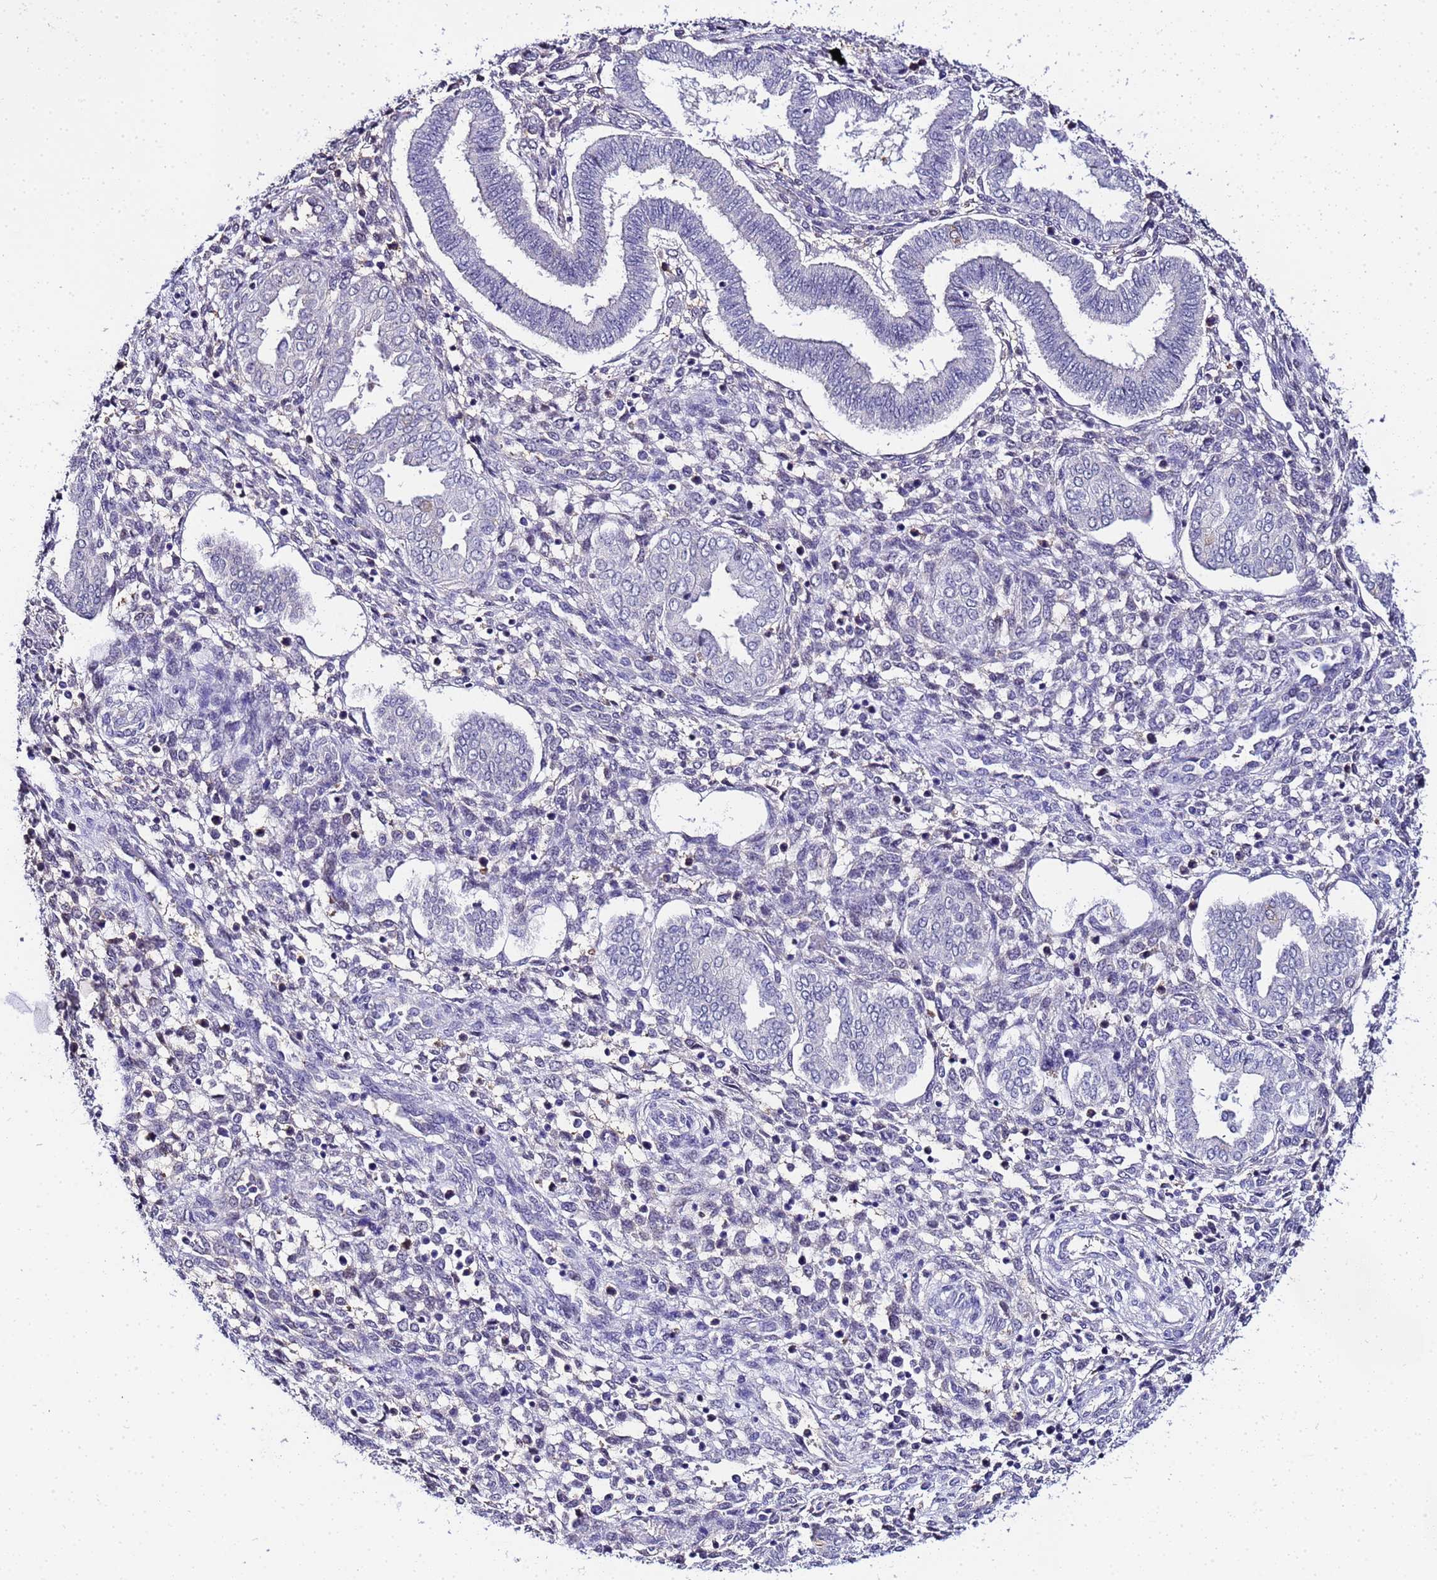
{"staining": {"intensity": "negative", "quantity": "none", "location": "none"}, "tissue": "endometrium", "cell_type": "Cells in endometrial stroma", "image_type": "normal", "snomed": [{"axis": "morphology", "description": "Normal tissue, NOS"}, {"axis": "topography", "description": "Endometrium"}], "caption": "A high-resolution image shows IHC staining of normal endometrium, which shows no significant staining in cells in endometrial stroma. (Stains: DAB IHC with hematoxylin counter stain, Microscopy: brightfield microscopy at high magnification).", "gene": "ACTL6B", "patient": {"sex": "female", "age": 24}}